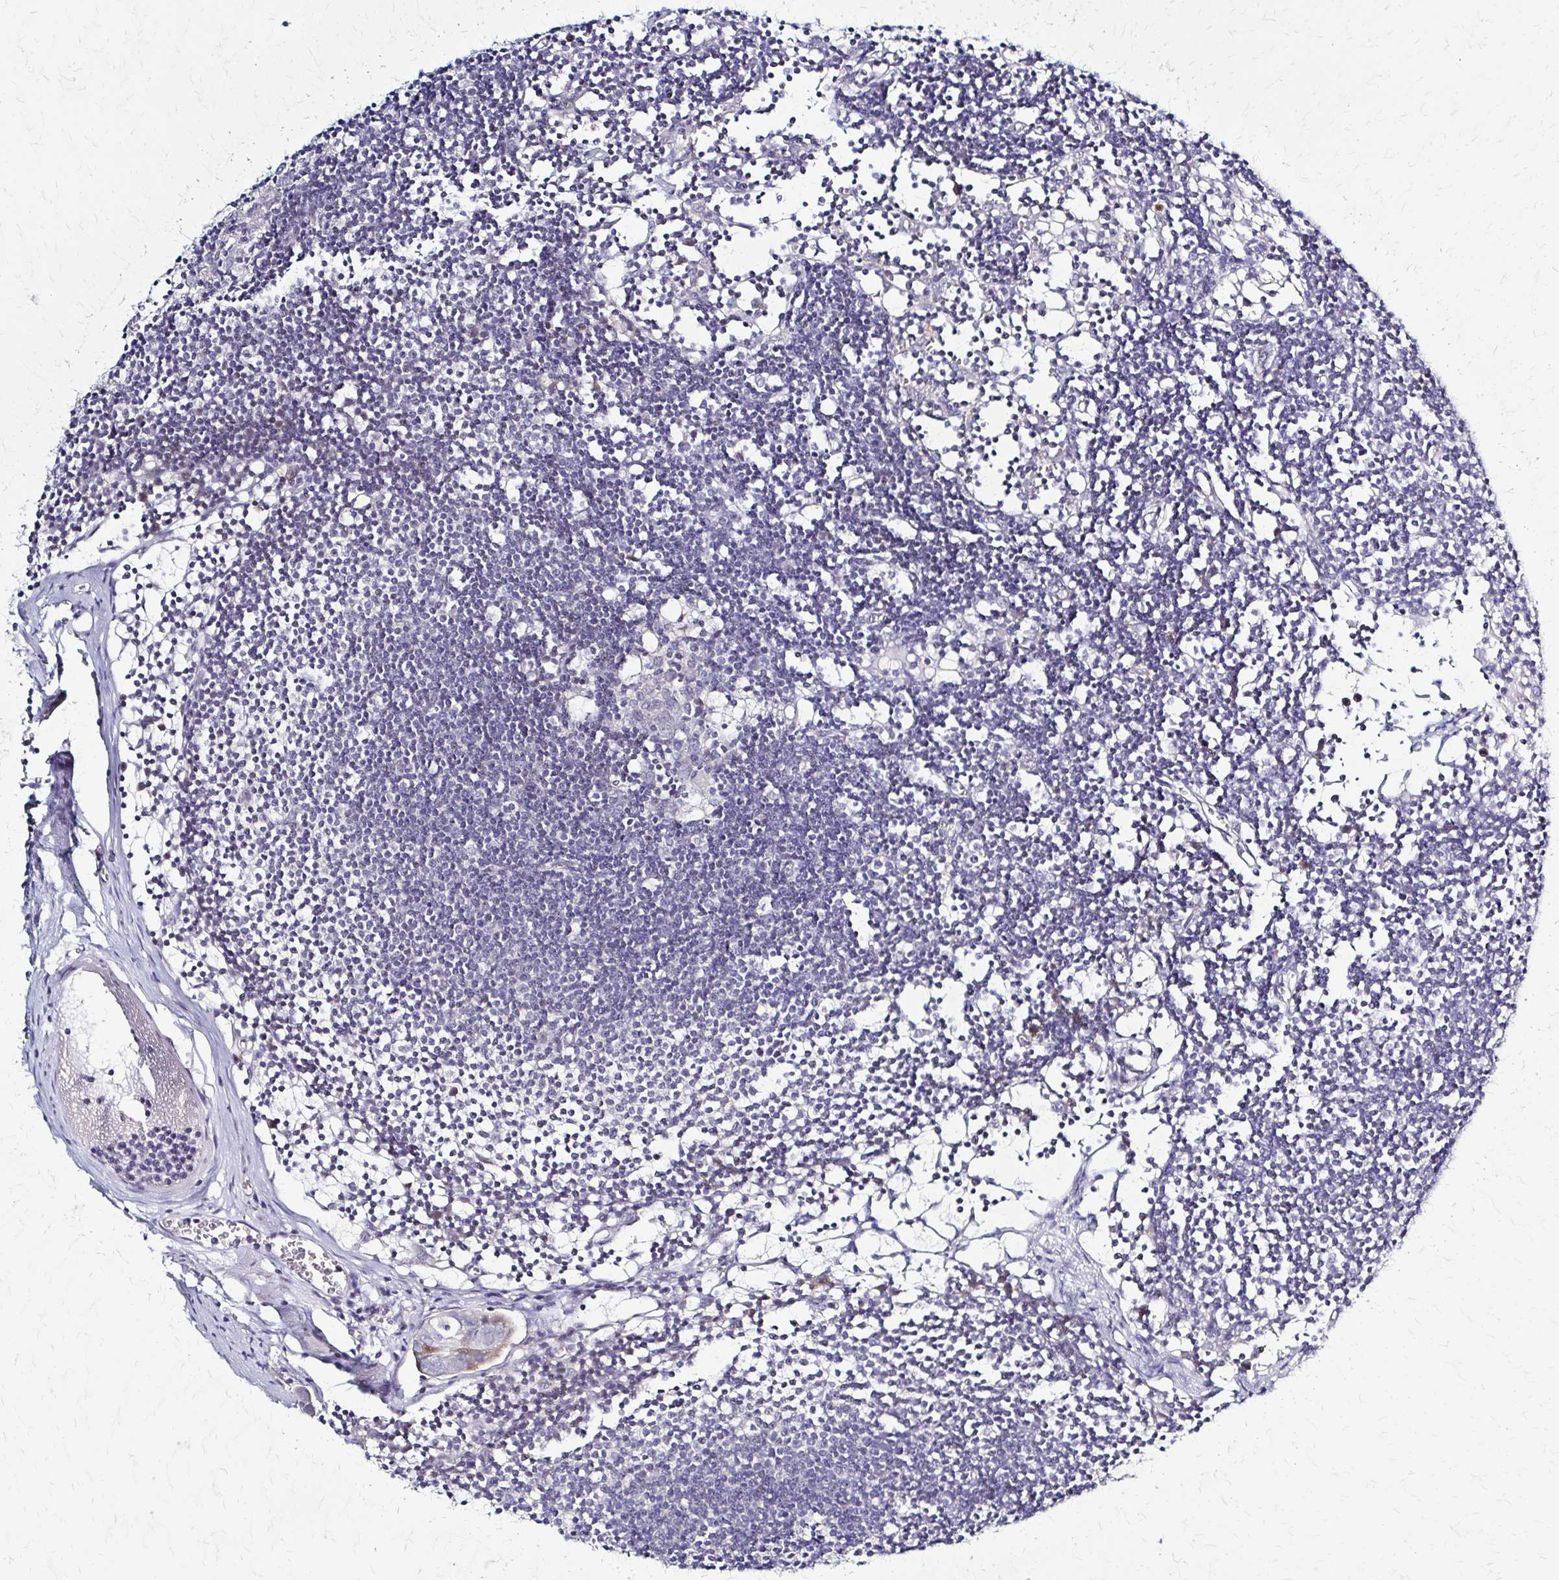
{"staining": {"intensity": "negative", "quantity": "none", "location": "none"}, "tissue": "lymph node", "cell_type": "Germinal center cells", "image_type": "normal", "snomed": [{"axis": "morphology", "description": "Normal tissue, NOS"}, {"axis": "topography", "description": "Lymph node"}], "caption": "Germinal center cells are negative for brown protein staining in normal lymph node. The staining is performed using DAB brown chromogen with nuclei counter-stained in using hematoxylin.", "gene": "RHOBTB2", "patient": {"sex": "female", "age": 11}}